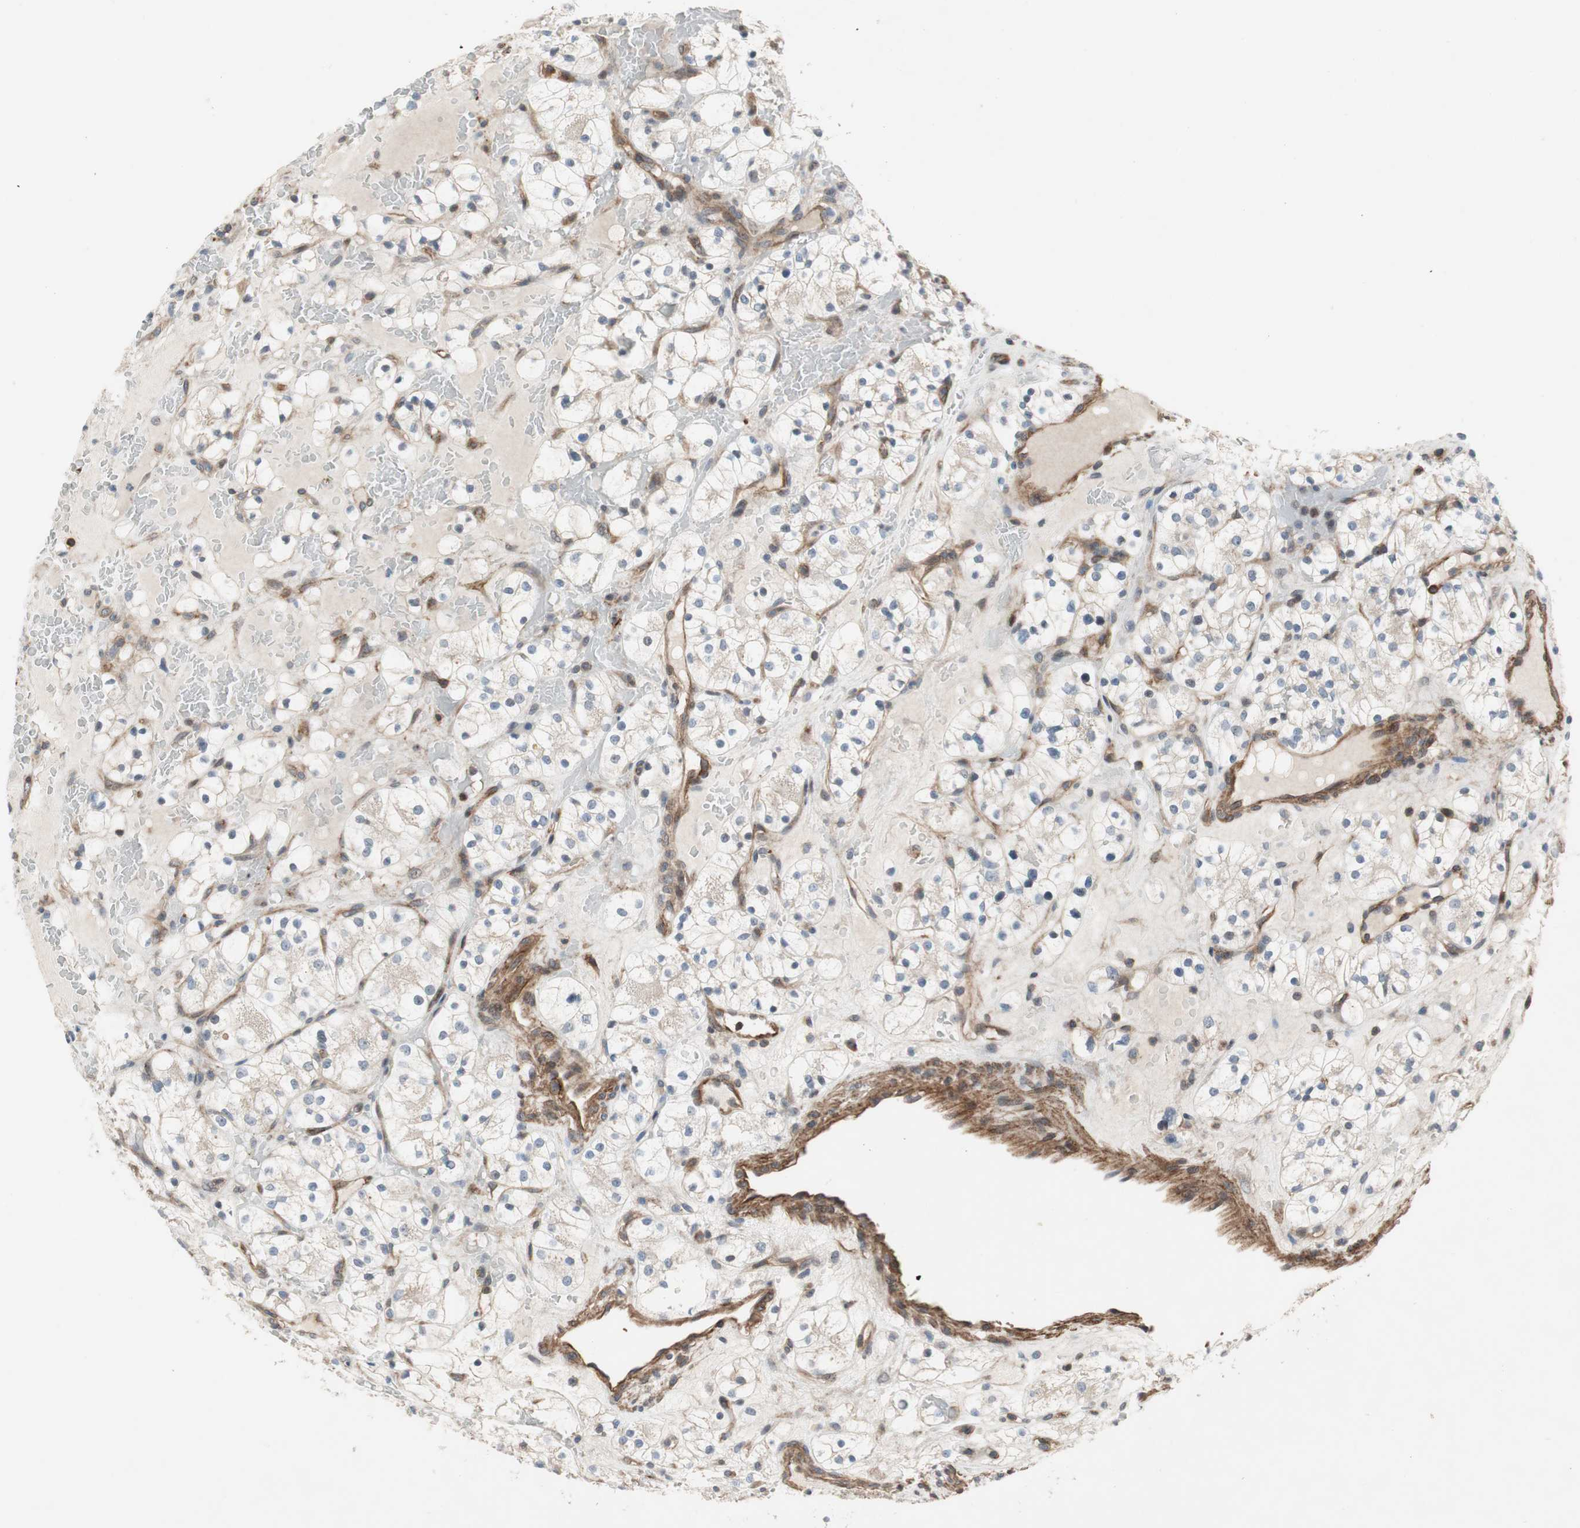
{"staining": {"intensity": "negative", "quantity": "none", "location": "none"}, "tissue": "renal cancer", "cell_type": "Tumor cells", "image_type": "cancer", "snomed": [{"axis": "morphology", "description": "Adenocarcinoma, NOS"}, {"axis": "topography", "description": "Kidney"}], "caption": "DAB (3,3'-diaminobenzidine) immunohistochemical staining of renal cancer demonstrates no significant expression in tumor cells. The staining was performed using DAB (3,3'-diaminobenzidine) to visualize the protein expression in brown, while the nuclei were stained in blue with hematoxylin (Magnification: 20x).", "gene": "GRHL1", "patient": {"sex": "female", "age": 60}}